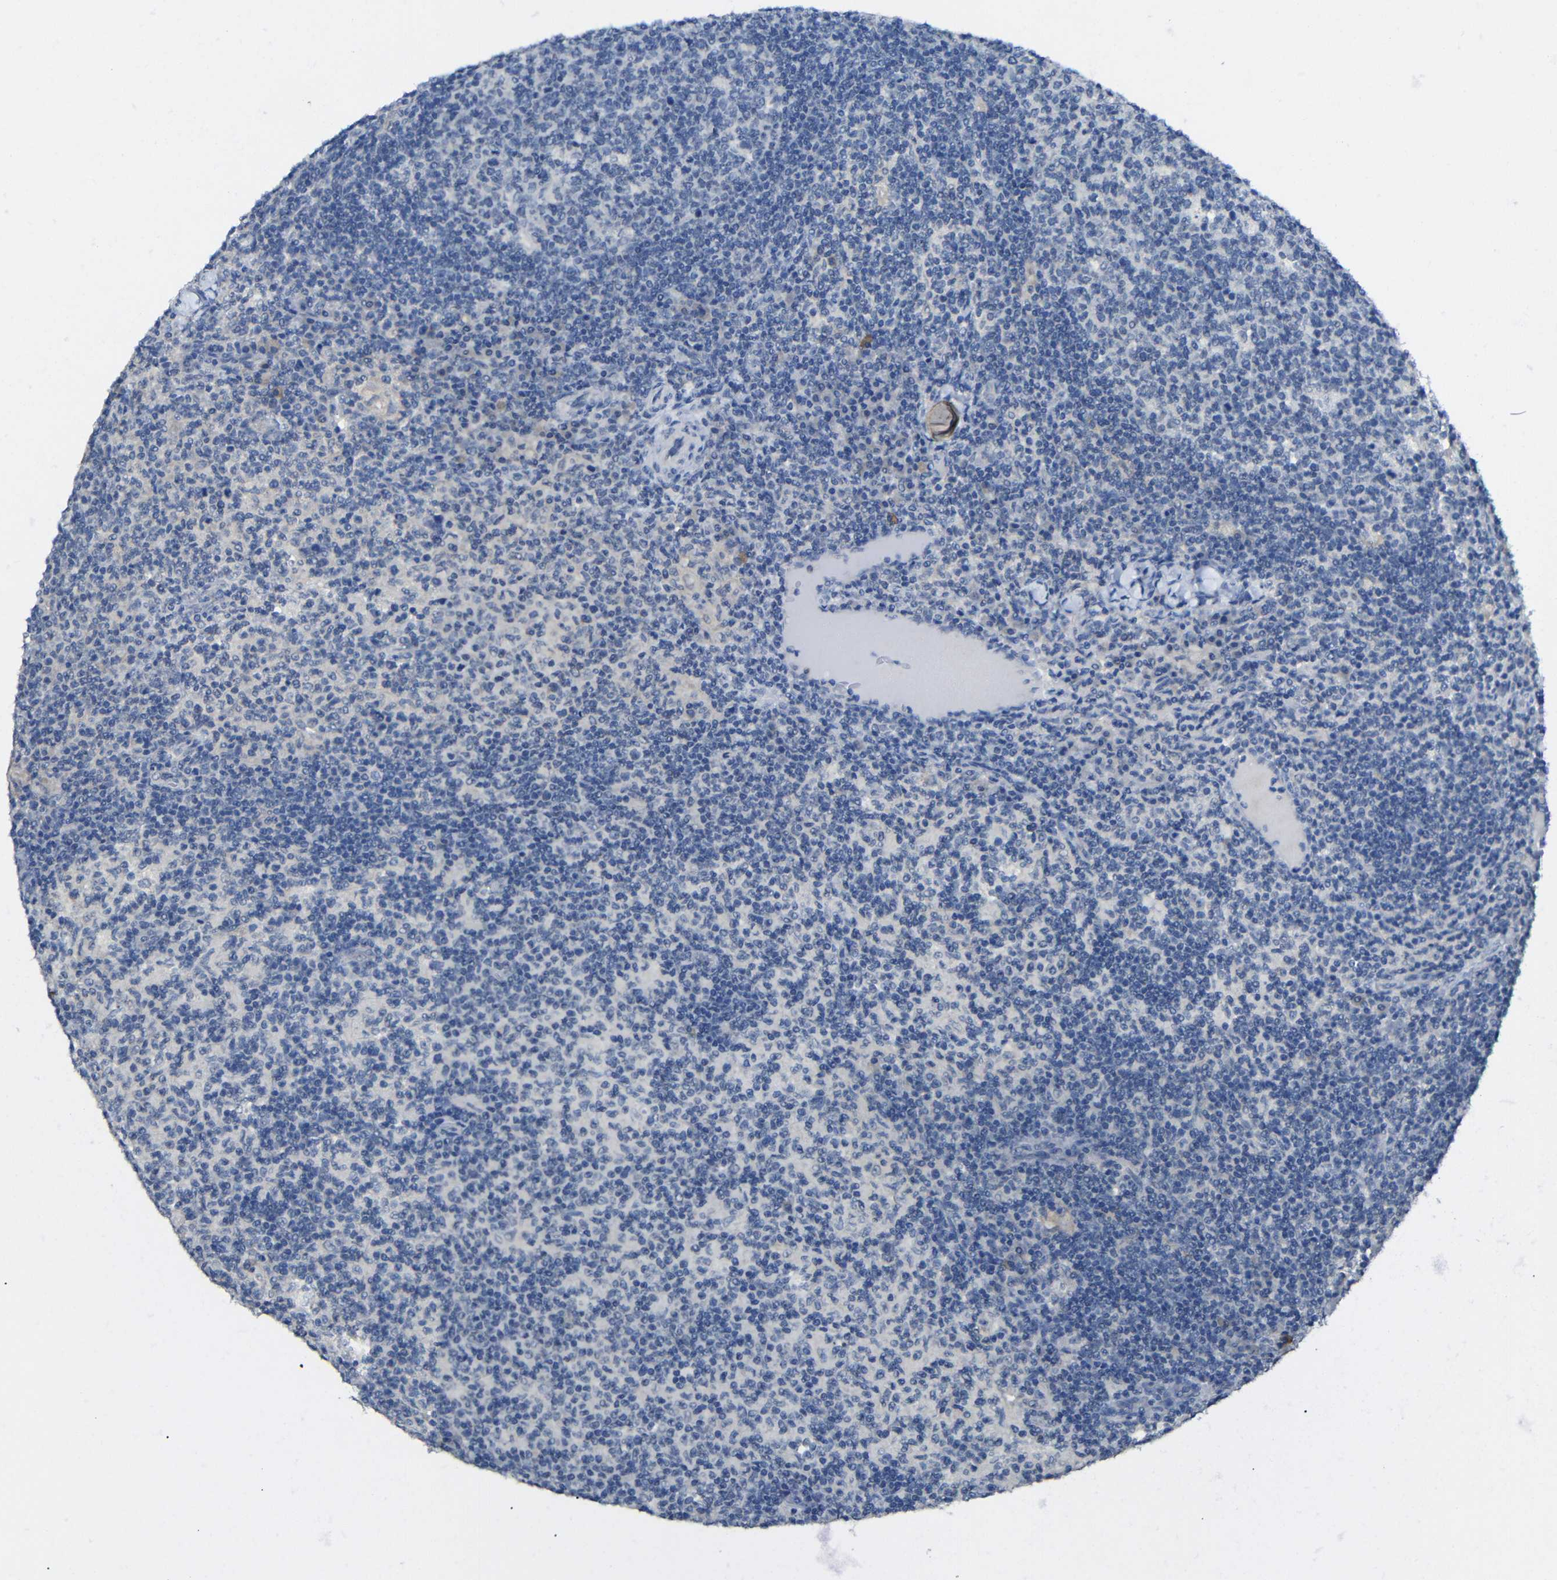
{"staining": {"intensity": "negative", "quantity": "none", "location": "none"}, "tissue": "lymph node", "cell_type": "Germinal center cells", "image_type": "normal", "snomed": [{"axis": "morphology", "description": "Normal tissue, NOS"}, {"axis": "morphology", "description": "Inflammation, NOS"}, {"axis": "topography", "description": "Lymph node"}], "caption": "Lymph node stained for a protein using immunohistochemistry displays no positivity germinal center cells.", "gene": "HNF1A", "patient": {"sex": "male", "age": 55}}